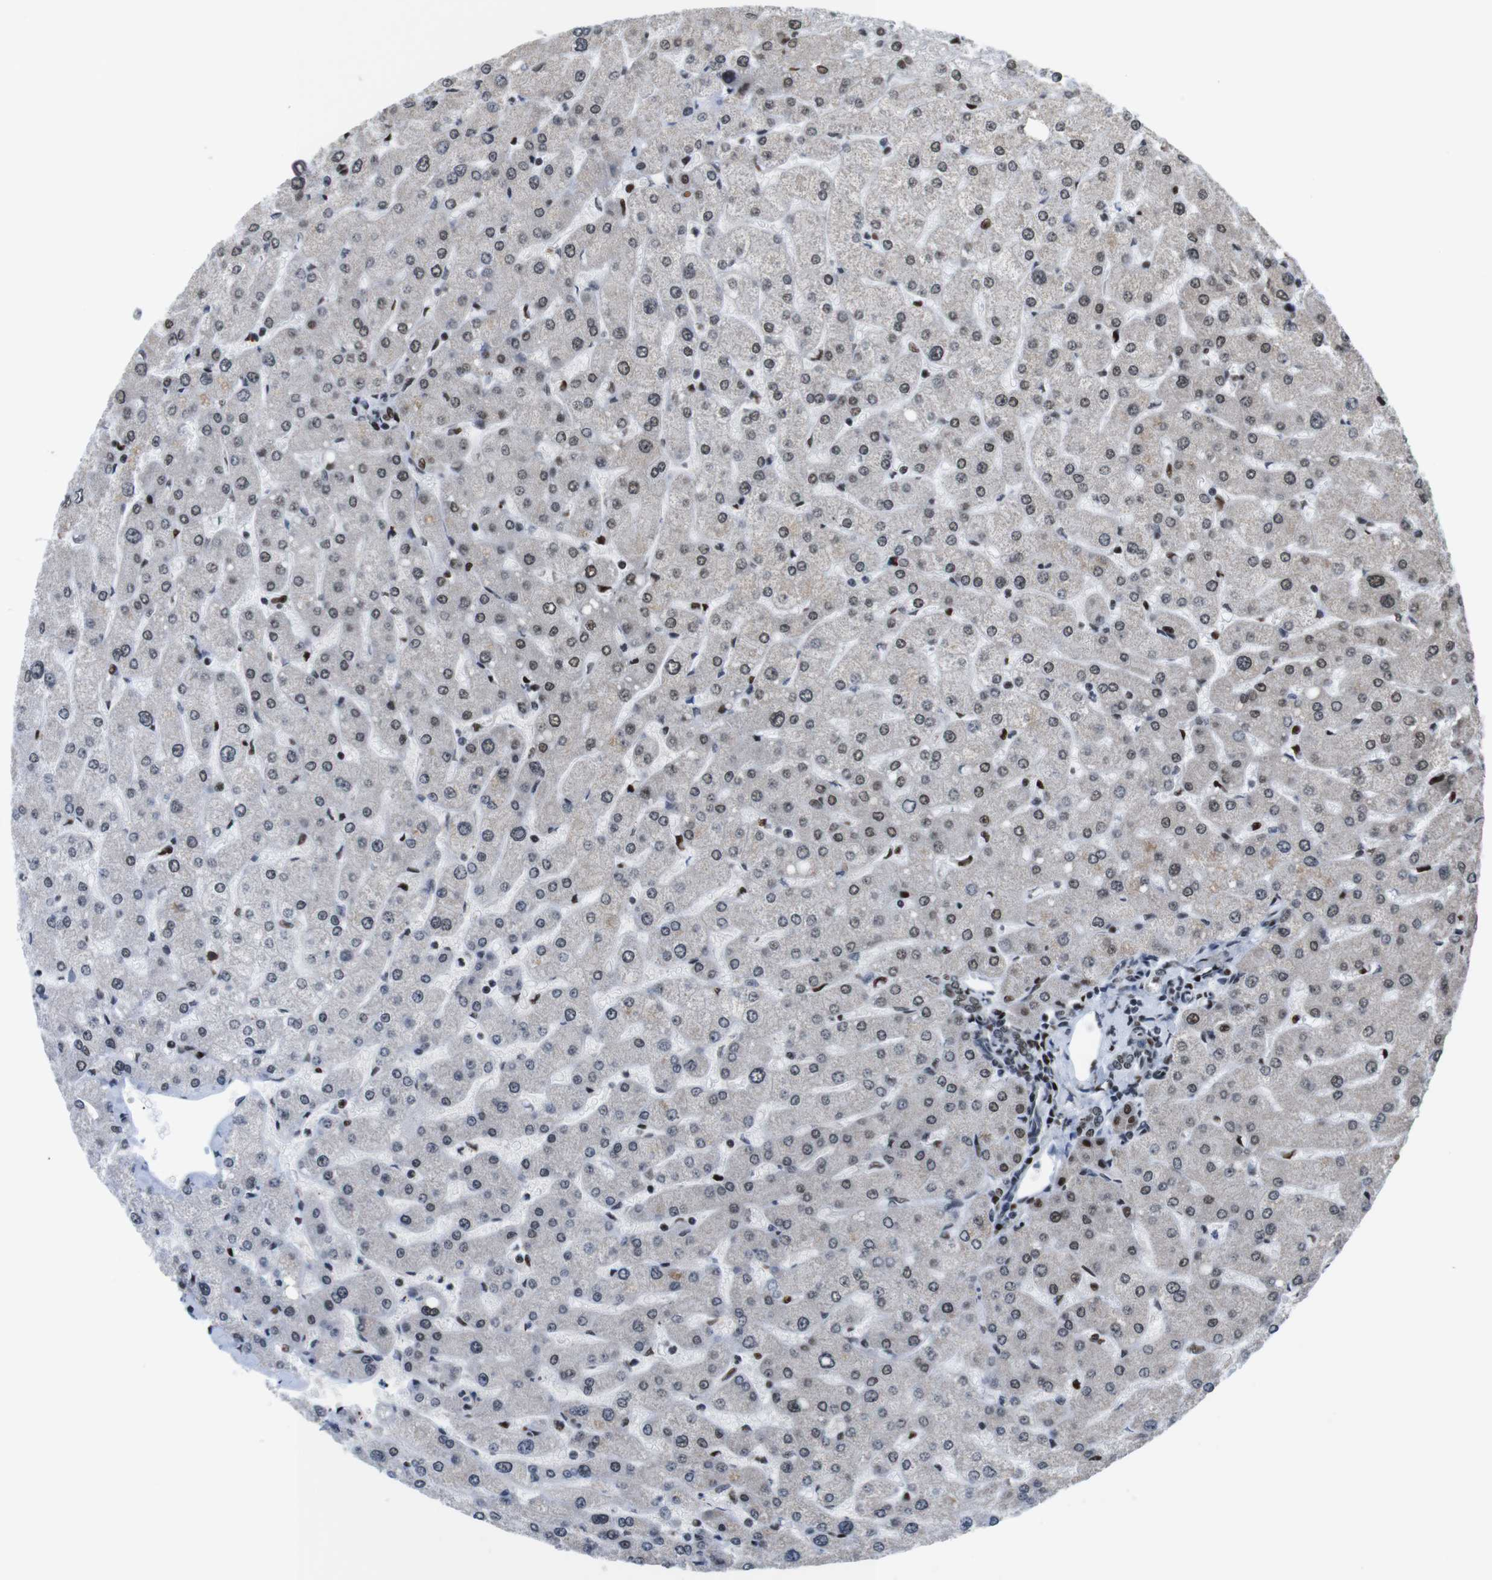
{"staining": {"intensity": "weak", "quantity": ">75%", "location": "nuclear"}, "tissue": "liver", "cell_type": "Cholangiocytes", "image_type": "normal", "snomed": [{"axis": "morphology", "description": "Normal tissue, NOS"}, {"axis": "topography", "description": "Liver"}], "caption": "The immunohistochemical stain highlights weak nuclear expression in cholangiocytes of benign liver.", "gene": "PSME3", "patient": {"sex": "male", "age": 55}}